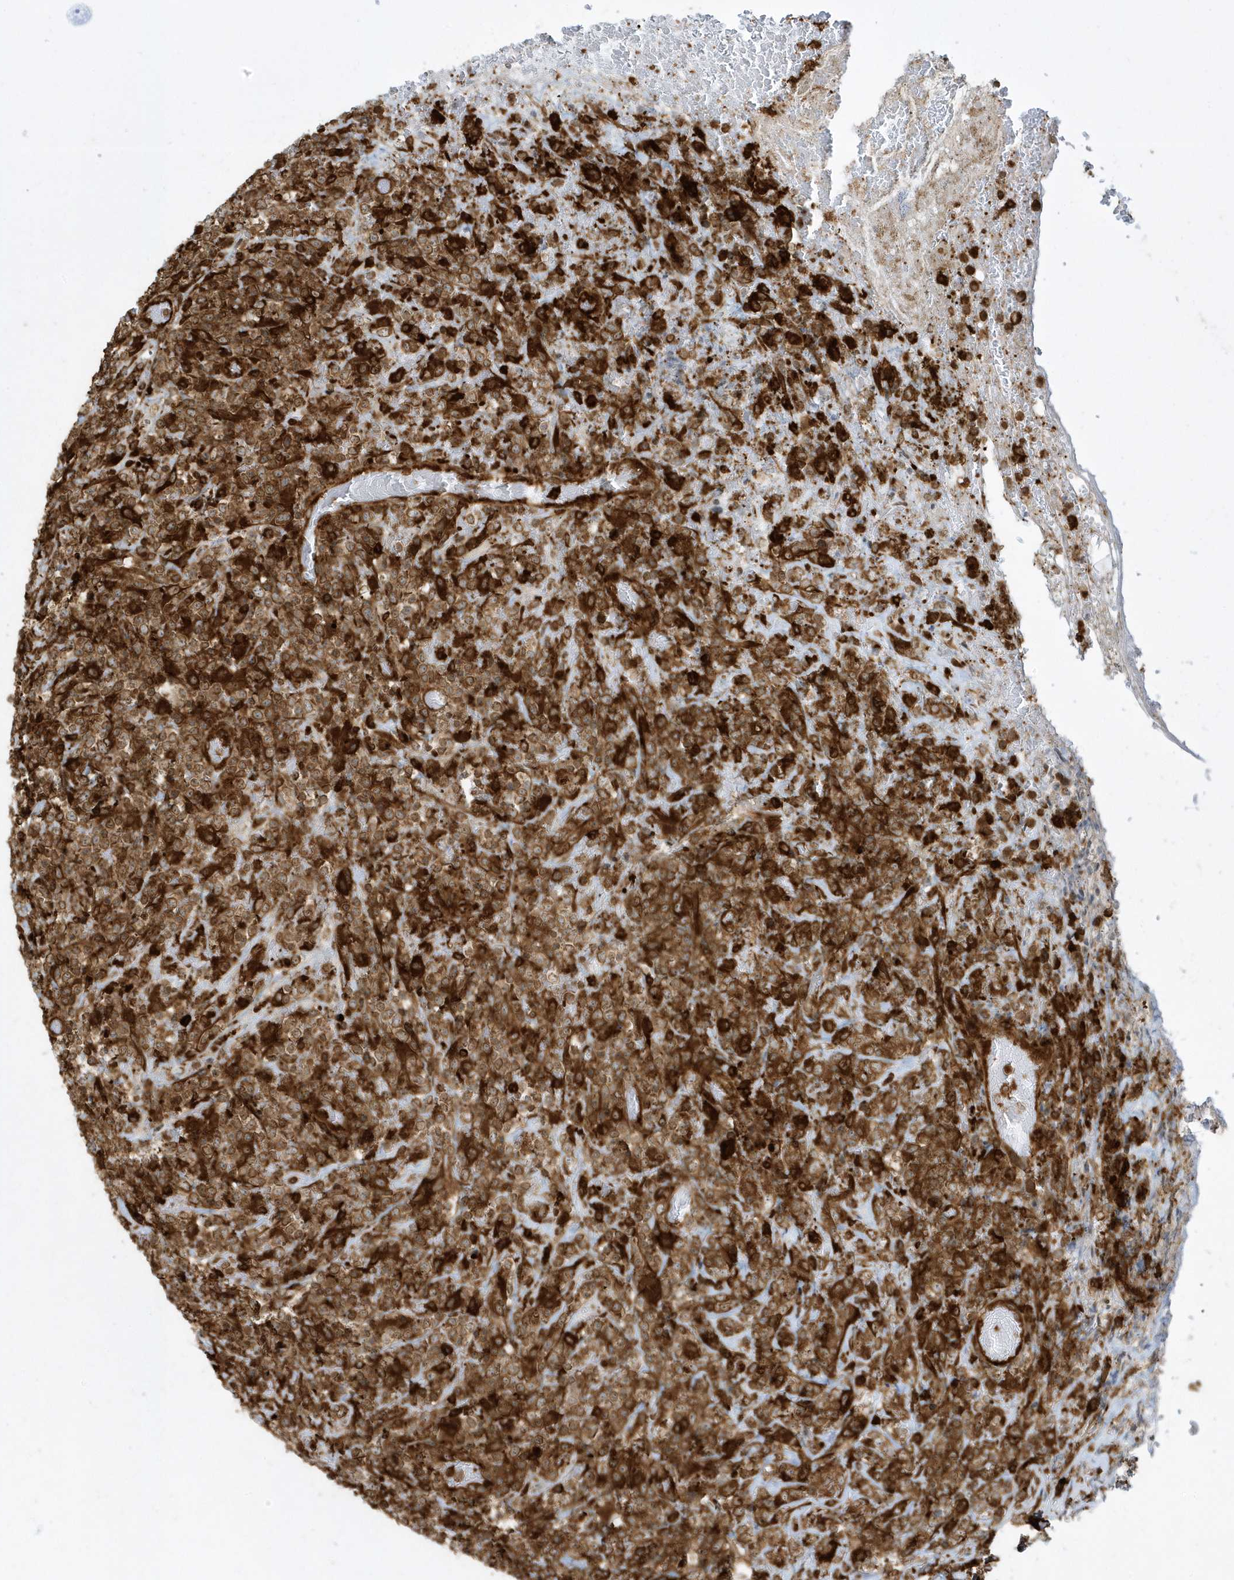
{"staining": {"intensity": "moderate", "quantity": ">75%", "location": "cytoplasmic/membranous"}, "tissue": "lymphoma", "cell_type": "Tumor cells", "image_type": "cancer", "snomed": [{"axis": "morphology", "description": "Malignant lymphoma, non-Hodgkin's type, High grade"}, {"axis": "topography", "description": "Colon"}], "caption": "IHC of malignant lymphoma, non-Hodgkin's type (high-grade) shows medium levels of moderate cytoplasmic/membranous expression in approximately >75% of tumor cells. (Stains: DAB (3,3'-diaminobenzidine) in brown, nuclei in blue, Microscopy: brightfield microscopy at high magnification).", "gene": "CLCN6", "patient": {"sex": "female", "age": 53}}